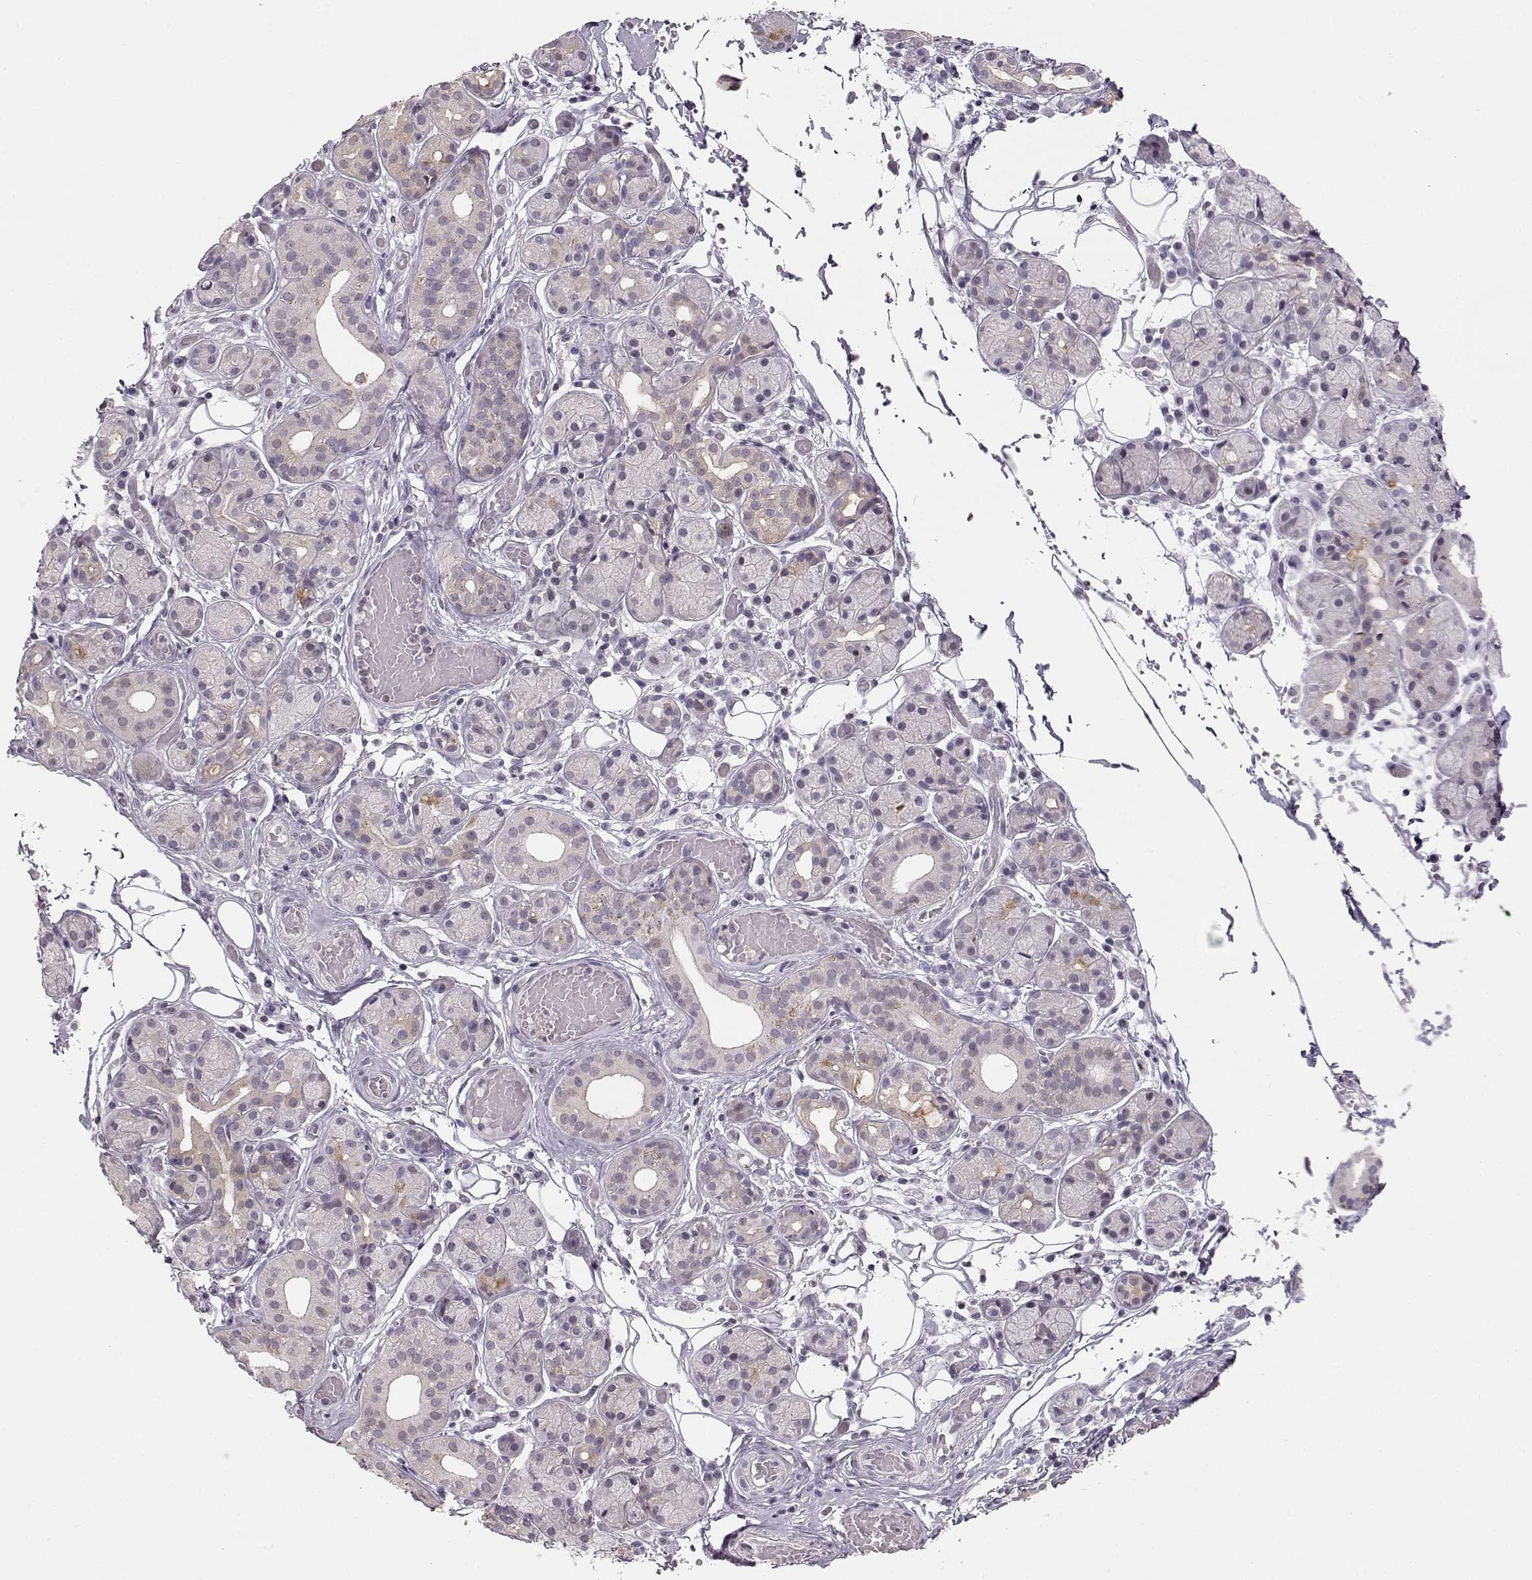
{"staining": {"intensity": "negative", "quantity": "none", "location": "none"}, "tissue": "salivary gland", "cell_type": "Glandular cells", "image_type": "normal", "snomed": [{"axis": "morphology", "description": "Normal tissue, NOS"}, {"axis": "topography", "description": "Salivary gland"}, {"axis": "topography", "description": "Peripheral nerve tissue"}], "caption": "An immunohistochemistry (IHC) micrograph of unremarkable salivary gland is shown. There is no staining in glandular cells of salivary gland. The staining was performed using DAB to visualize the protein expression in brown, while the nuclei were stained in blue with hematoxylin (Magnification: 20x).", "gene": "TEPP", "patient": {"sex": "male", "age": 71}}